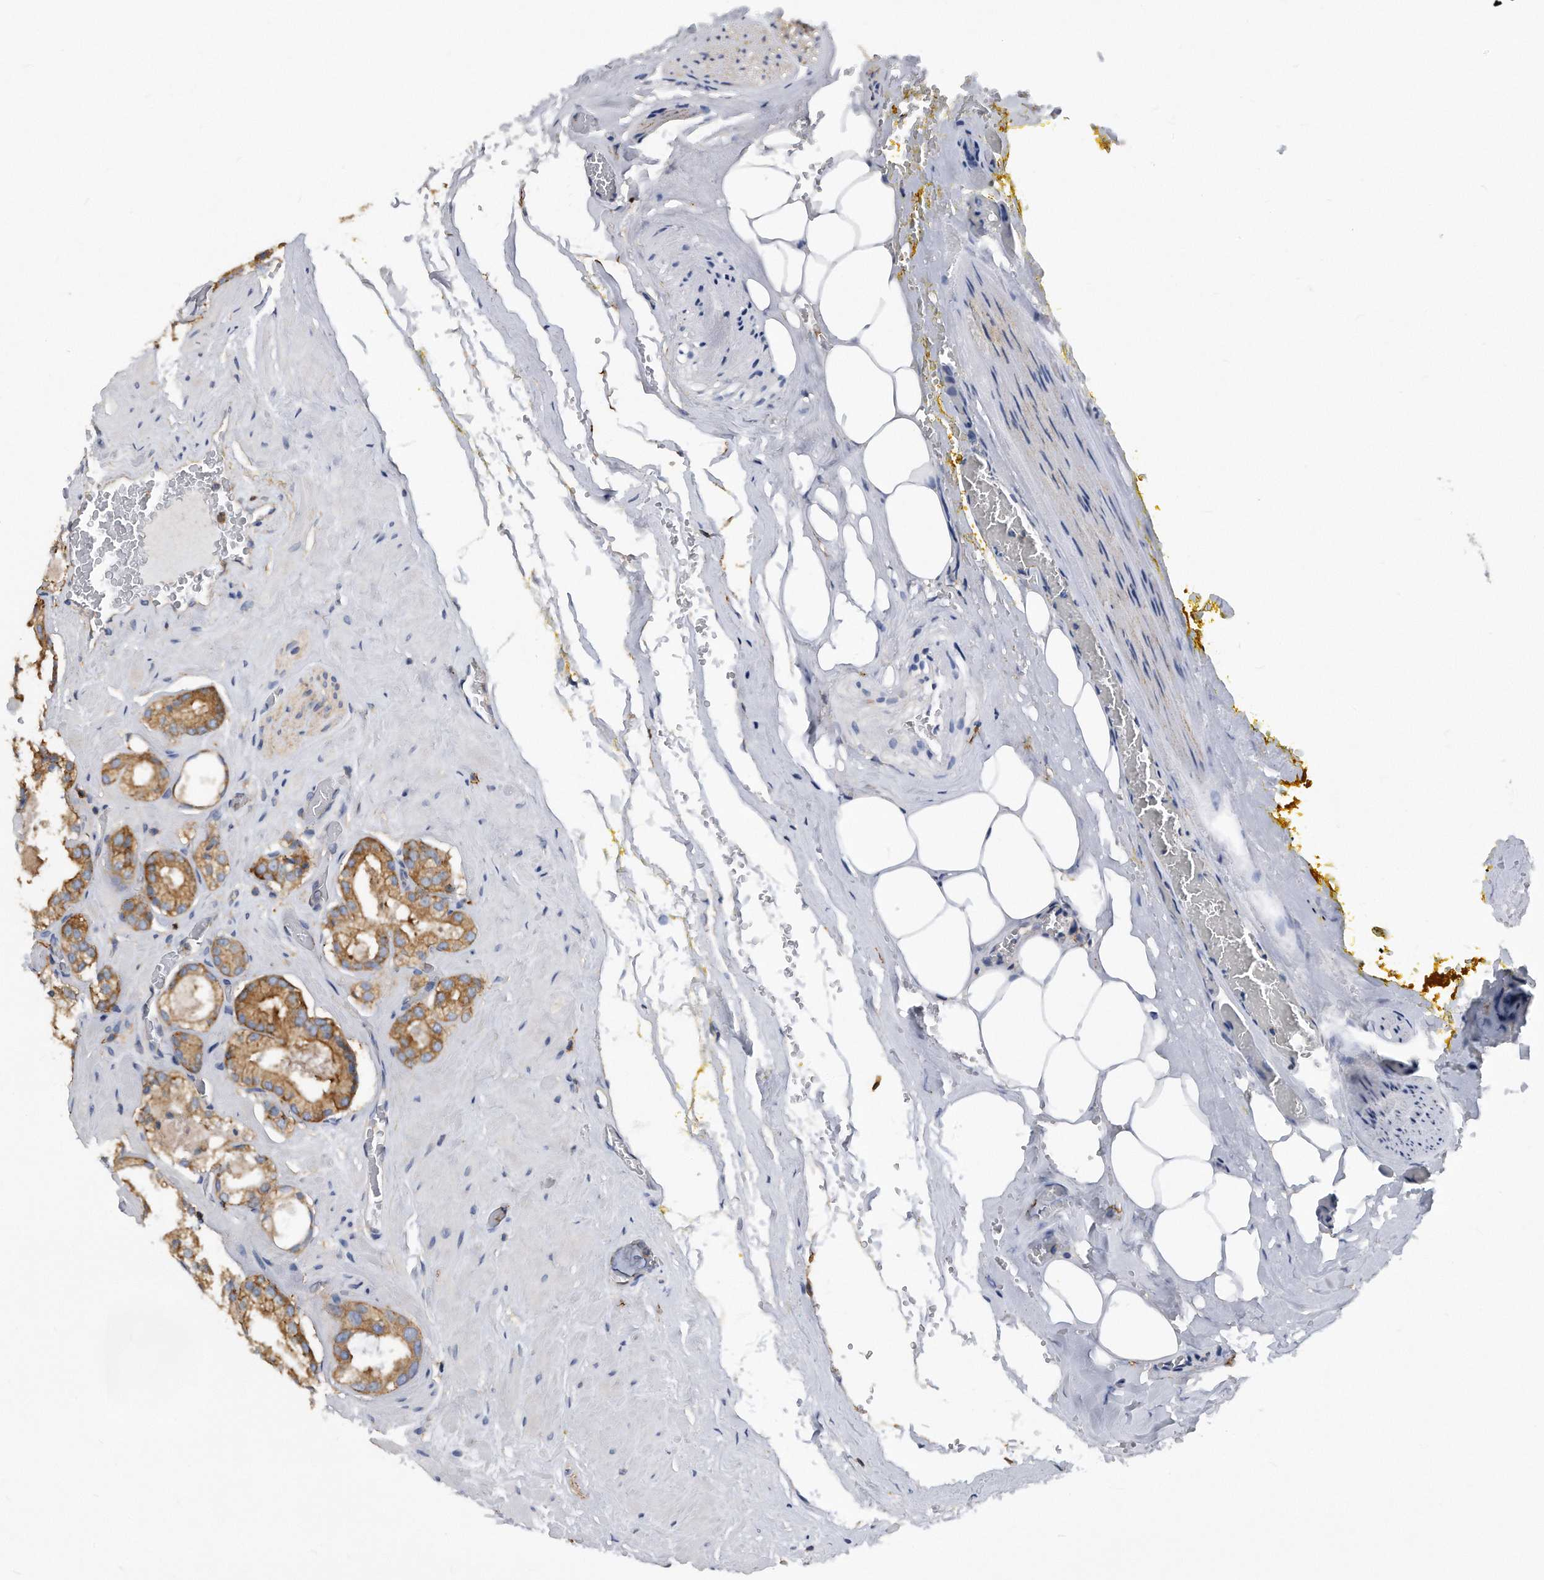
{"staining": {"intensity": "moderate", "quantity": ">75%", "location": "cytoplasmic/membranous"}, "tissue": "prostate cancer", "cell_type": "Tumor cells", "image_type": "cancer", "snomed": [{"axis": "morphology", "description": "Adenocarcinoma, High grade"}, {"axis": "topography", "description": "Prostate"}], "caption": "Immunohistochemistry of human high-grade adenocarcinoma (prostate) displays medium levels of moderate cytoplasmic/membranous staining in approximately >75% of tumor cells.", "gene": "ATG5", "patient": {"sex": "male", "age": 64}}